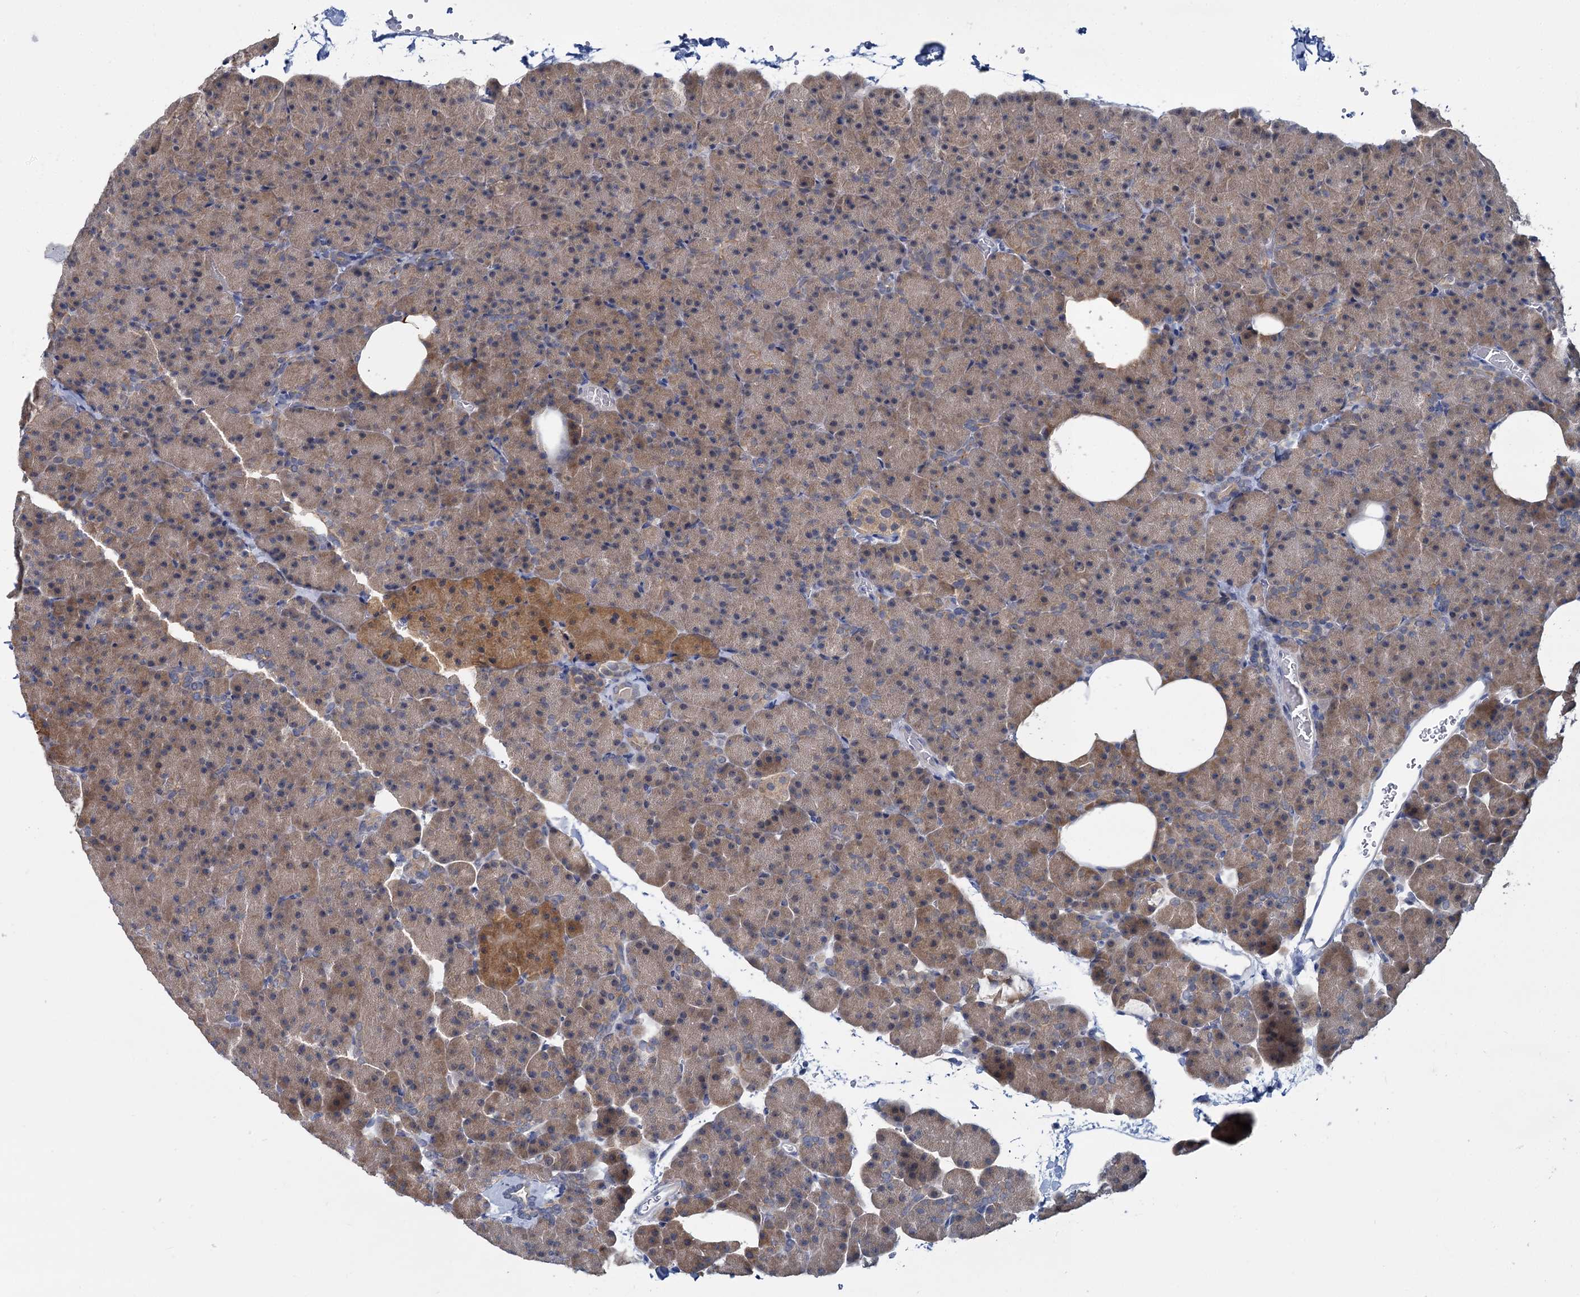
{"staining": {"intensity": "moderate", "quantity": "<25%", "location": "cytoplasmic/membranous"}, "tissue": "pancreas", "cell_type": "Exocrine glandular cells", "image_type": "normal", "snomed": [{"axis": "morphology", "description": "Normal tissue, NOS"}, {"axis": "morphology", "description": "Carcinoid, malignant, NOS"}, {"axis": "topography", "description": "Pancreas"}], "caption": "This is an image of immunohistochemistry (IHC) staining of unremarkable pancreas, which shows moderate expression in the cytoplasmic/membranous of exocrine glandular cells.", "gene": "ANKRD42", "patient": {"sex": "female", "age": 35}}